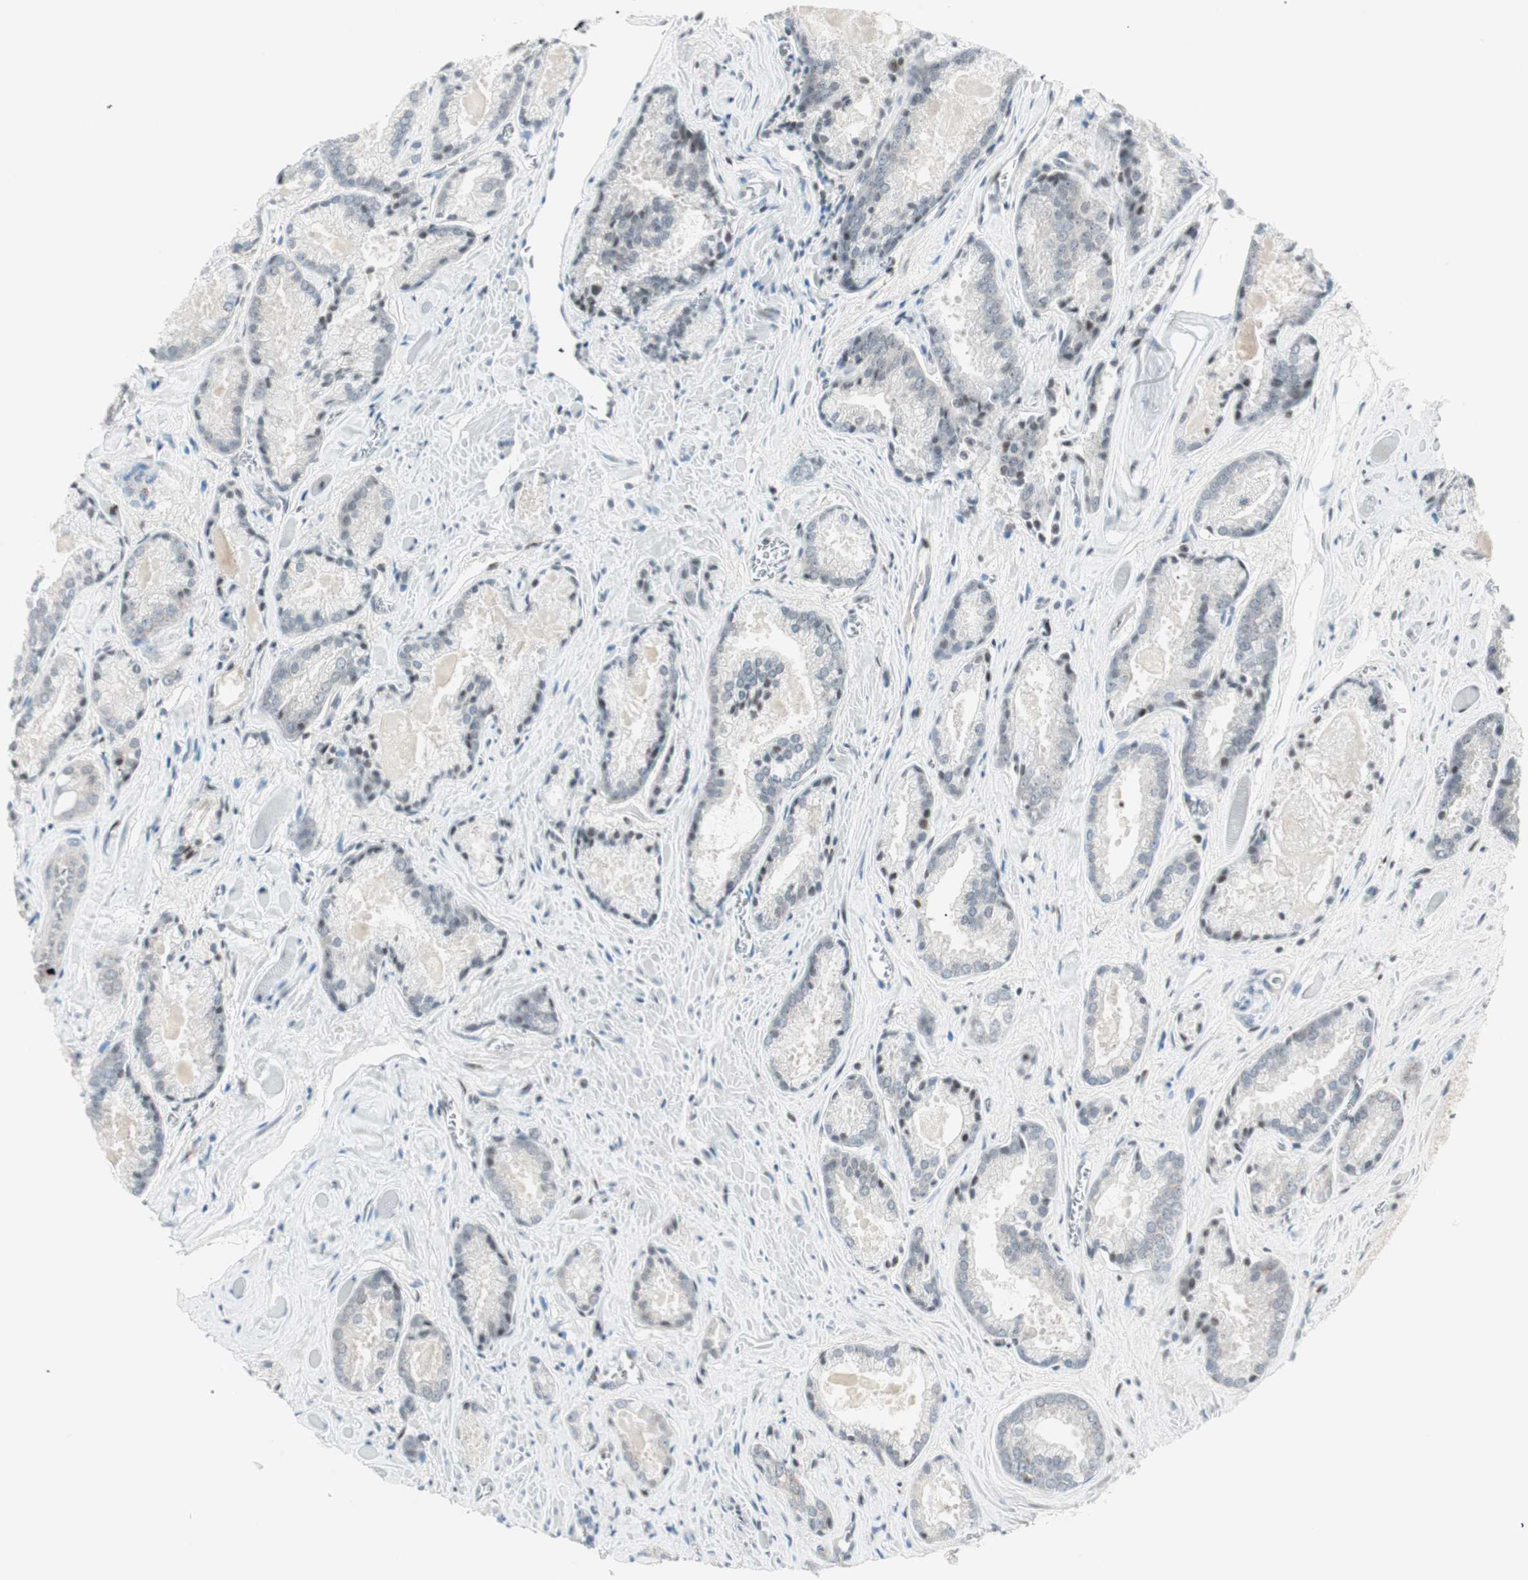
{"staining": {"intensity": "negative", "quantity": "none", "location": "none"}, "tissue": "prostate cancer", "cell_type": "Tumor cells", "image_type": "cancer", "snomed": [{"axis": "morphology", "description": "Adenocarcinoma, Low grade"}, {"axis": "topography", "description": "Prostate"}], "caption": "Protein analysis of prostate low-grade adenocarcinoma displays no significant expression in tumor cells.", "gene": "TPT1", "patient": {"sex": "male", "age": 64}}